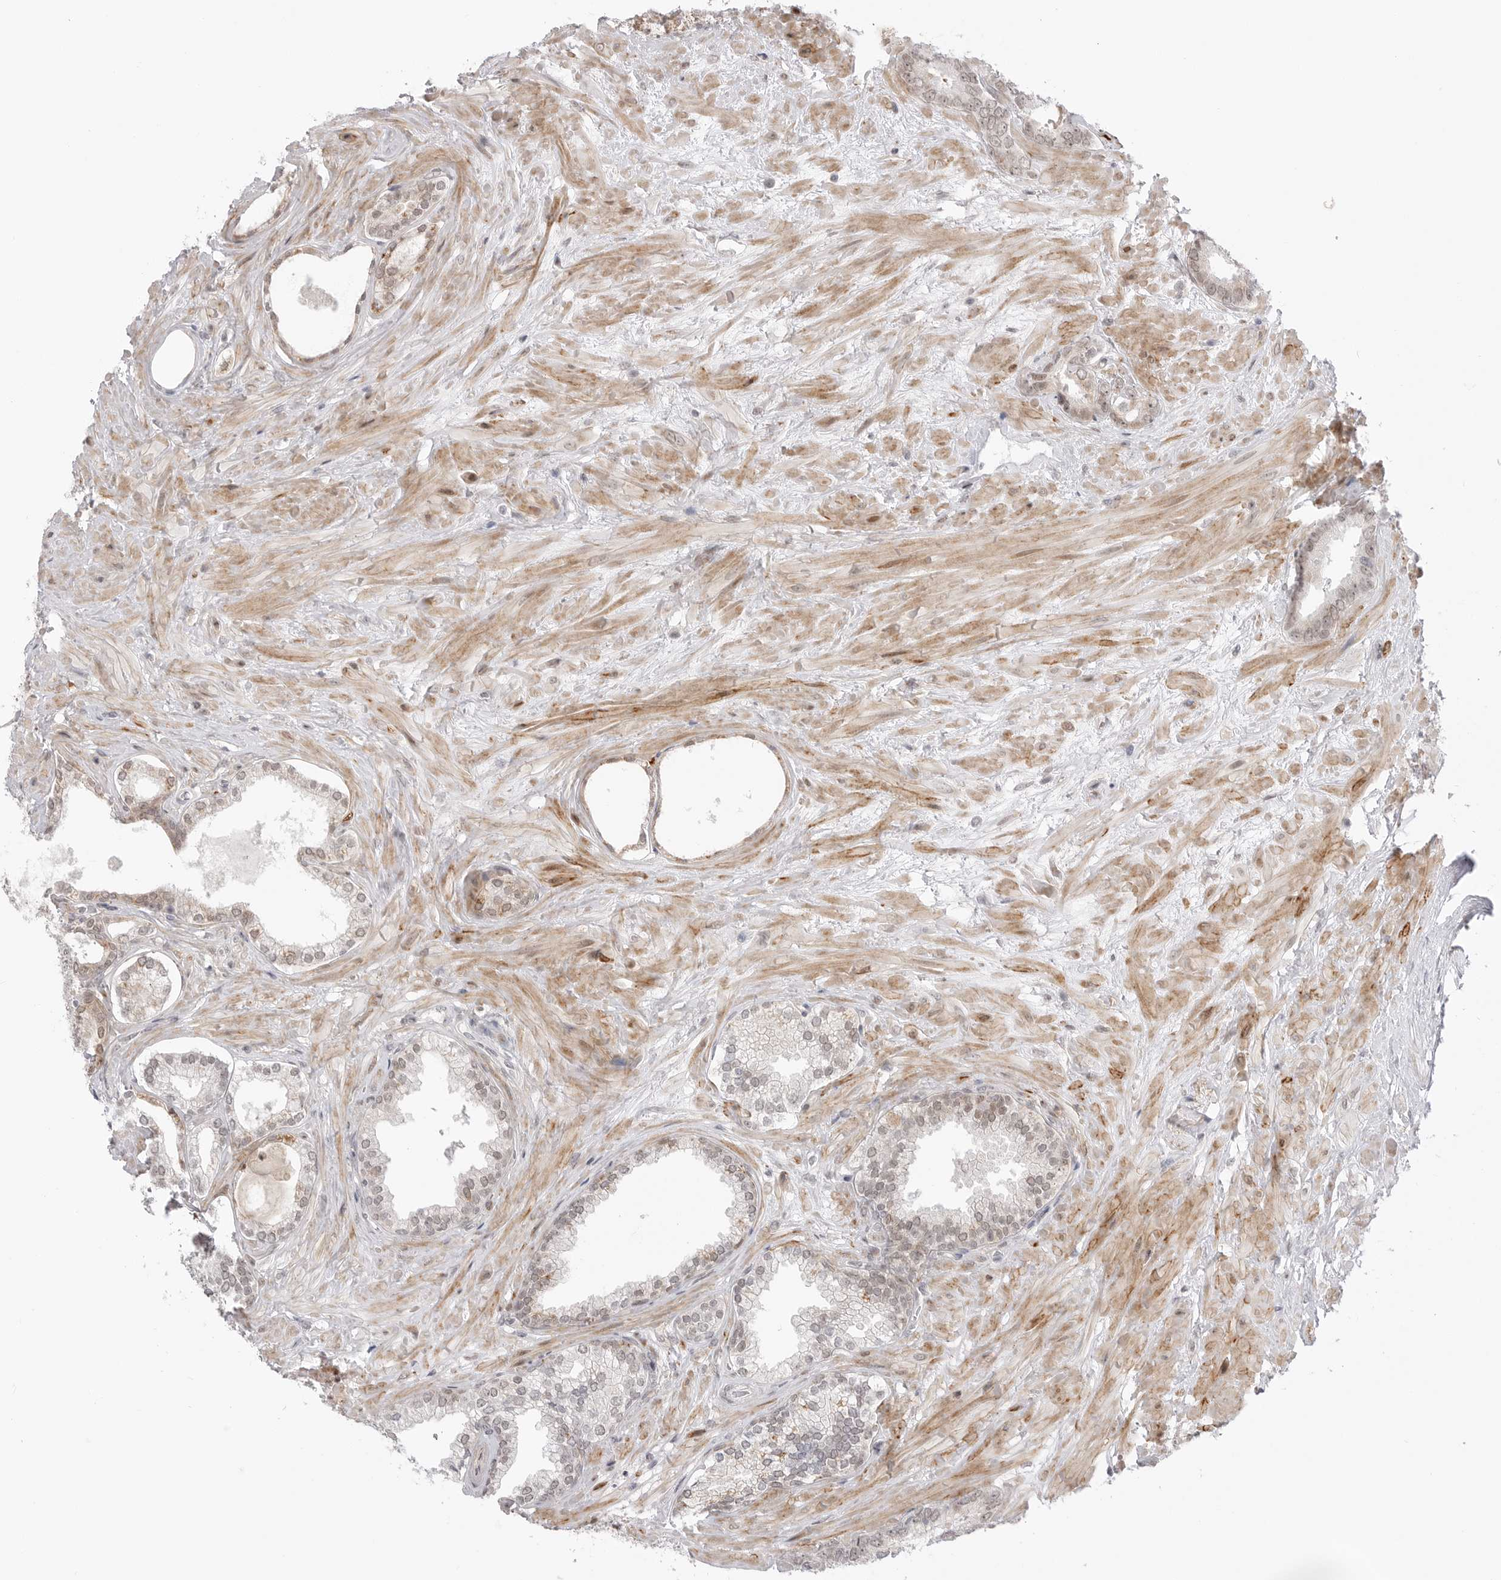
{"staining": {"intensity": "weak", "quantity": "25%-75%", "location": "nuclear"}, "tissue": "prostate cancer", "cell_type": "Tumor cells", "image_type": "cancer", "snomed": [{"axis": "morphology", "description": "Adenocarcinoma, Low grade"}, {"axis": "topography", "description": "Prostate"}], "caption": "Immunohistochemistry of prostate low-grade adenocarcinoma displays low levels of weak nuclear staining in approximately 25%-75% of tumor cells. The staining is performed using DAB (3,3'-diaminobenzidine) brown chromogen to label protein expression. The nuclei are counter-stained blue using hematoxylin.", "gene": "GGT6", "patient": {"sex": "male", "age": 71}}